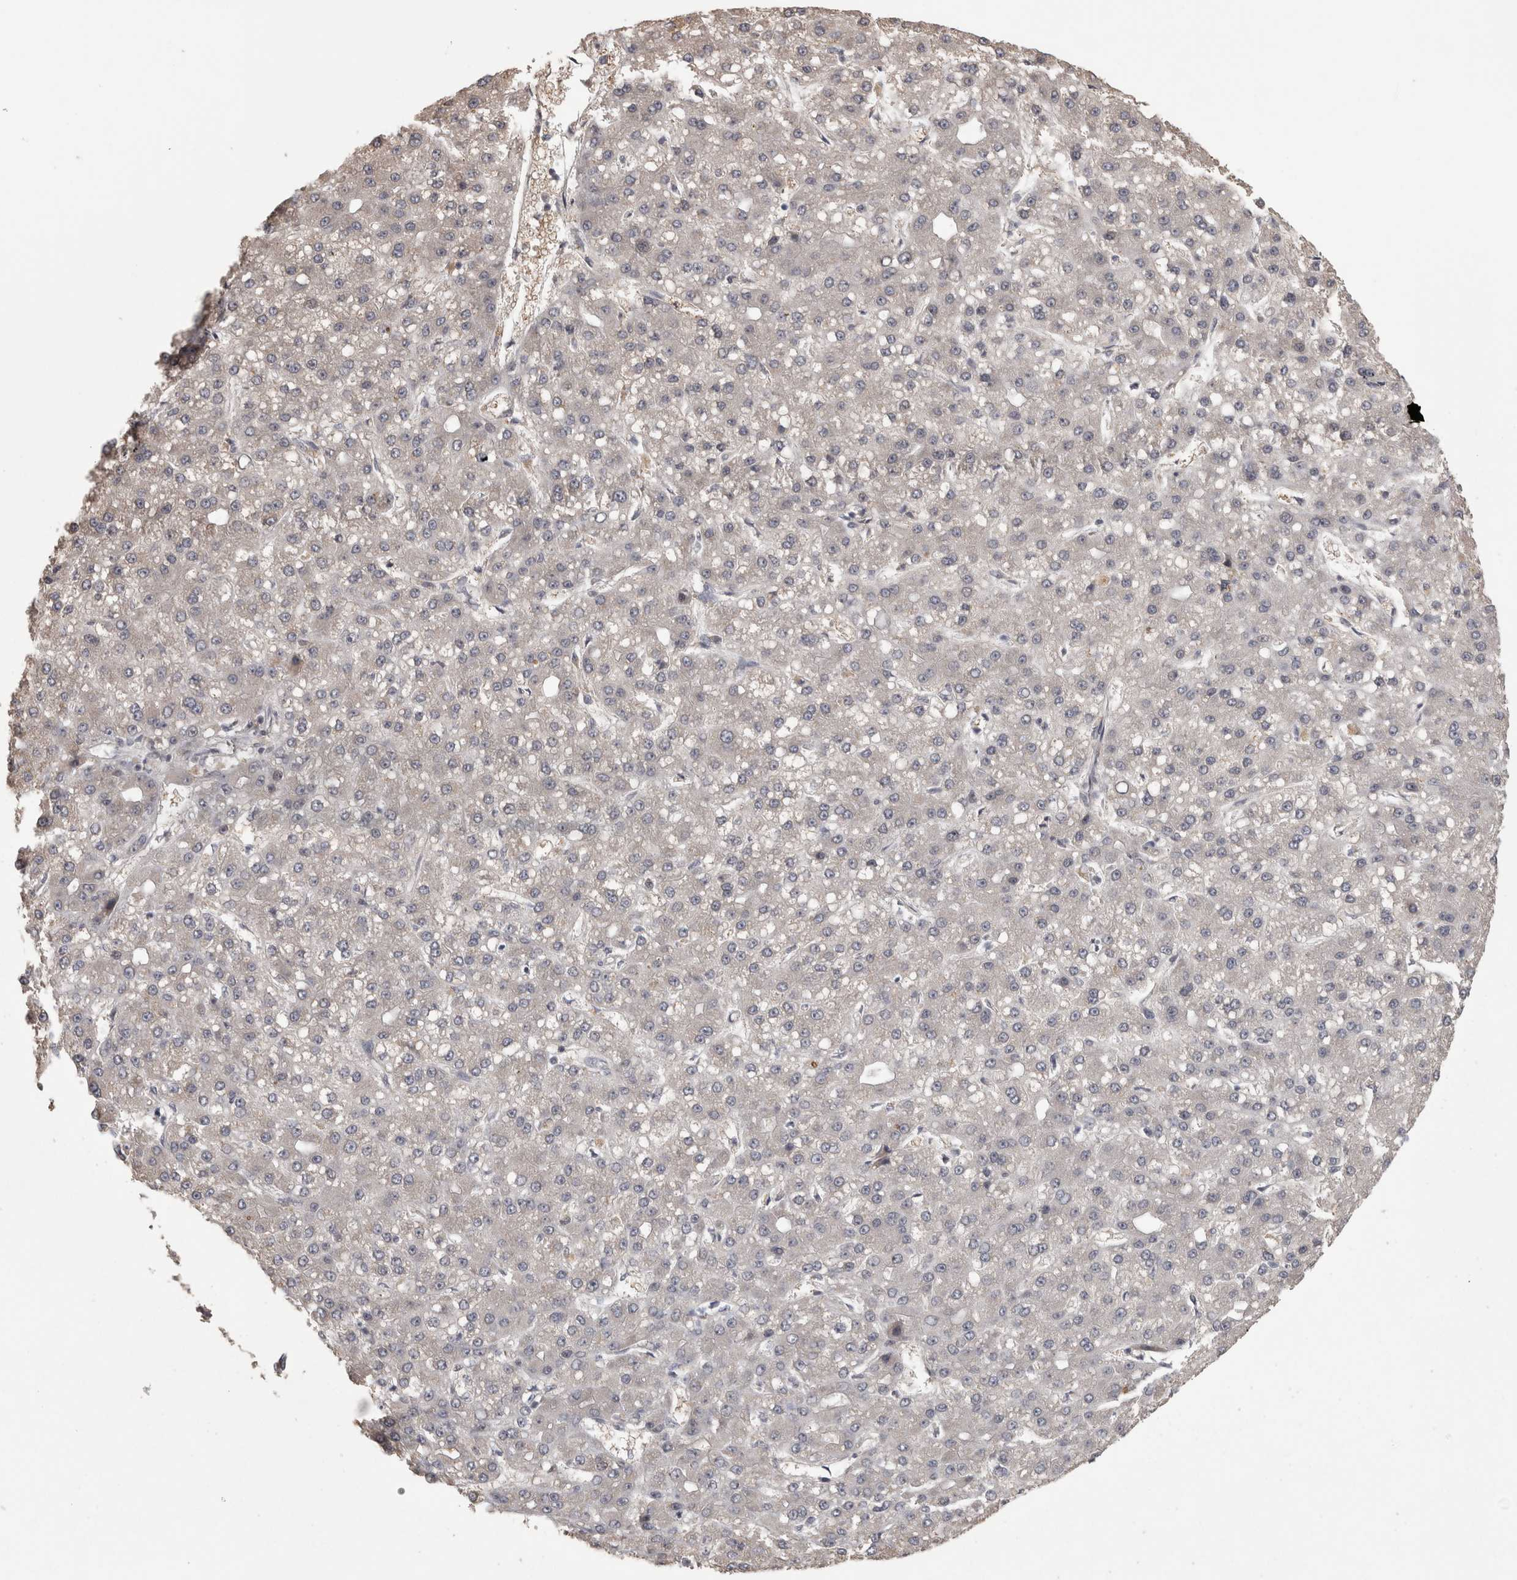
{"staining": {"intensity": "weak", "quantity": "25%-75%", "location": "cytoplasmic/membranous"}, "tissue": "liver cancer", "cell_type": "Tumor cells", "image_type": "cancer", "snomed": [{"axis": "morphology", "description": "Carcinoma, Hepatocellular, NOS"}, {"axis": "topography", "description": "Liver"}], "caption": "Human liver cancer stained with a brown dye reveals weak cytoplasmic/membranous positive positivity in approximately 25%-75% of tumor cells.", "gene": "RAB29", "patient": {"sex": "male", "age": 67}}